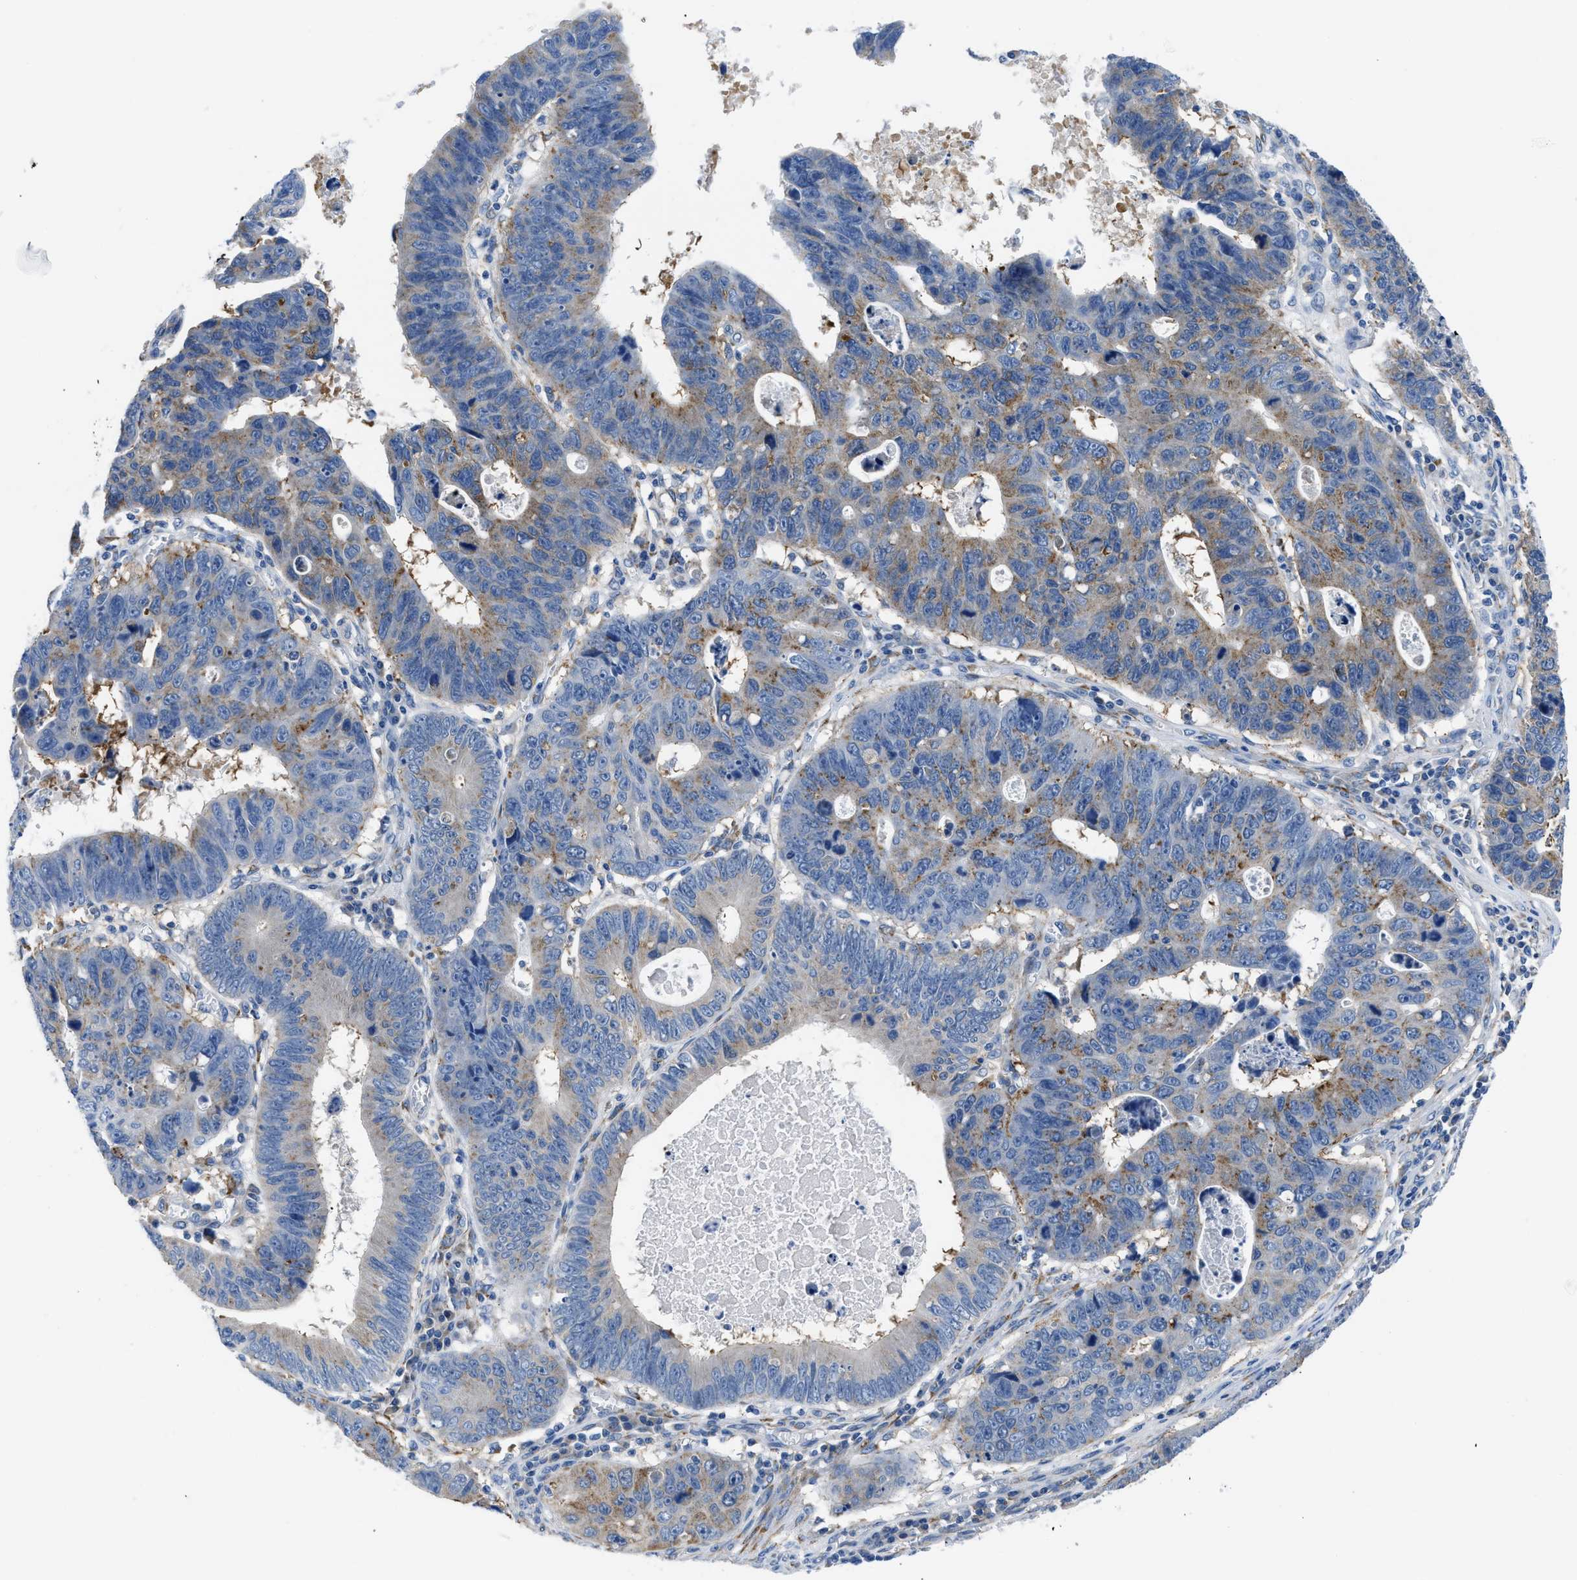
{"staining": {"intensity": "moderate", "quantity": "25%-75%", "location": "cytoplasmic/membranous"}, "tissue": "stomach cancer", "cell_type": "Tumor cells", "image_type": "cancer", "snomed": [{"axis": "morphology", "description": "Adenocarcinoma, NOS"}, {"axis": "topography", "description": "Stomach"}], "caption": "Tumor cells display medium levels of moderate cytoplasmic/membranous staining in about 25%-75% of cells in human adenocarcinoma (stomach). Using DAB (3,3'-diaminobenzidine) (brown) and hematoxylin (blue) stains, captured at high magnification using brightfield microscopy.", "gene": "BNC2", "patient": {"sex": "male", "age": 59}}